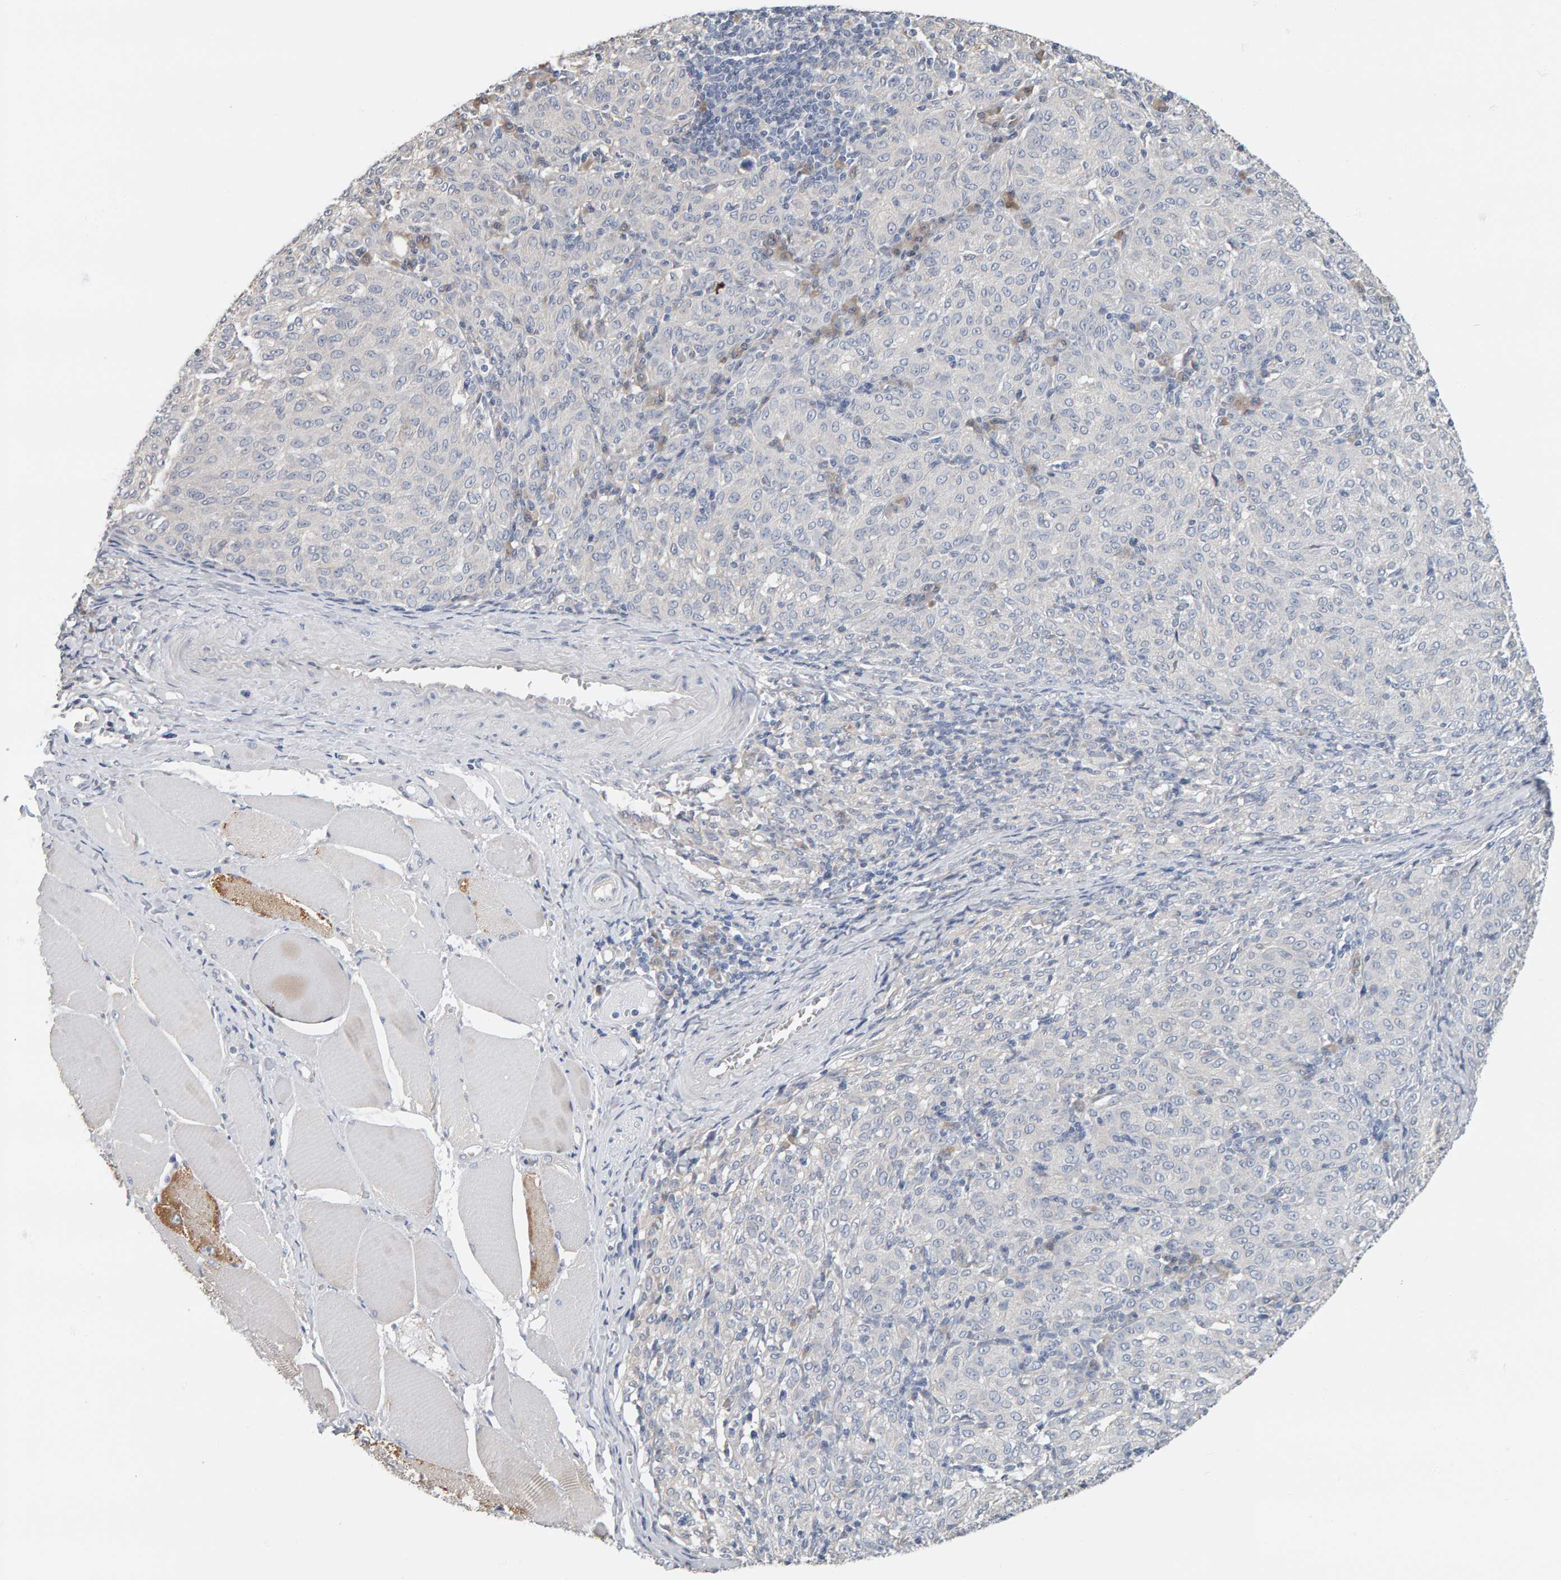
{"staining": {"intensity": "negative", "quantity": "none", "location": "none"}, "tissue": "melanoma", "cell_type": "Tumor cells", "image_type": "cancer", "snomed": [{"axis": "morphology", "description": "Malignant melanoma, NOS"}, {"axis": "topography", "description": "Skin"}], "caption": "Immunohistochemistry (IHC) of human malignant melanoma displays no staining in tumor cells.", "gene": "ADHFE1", "patient": {"sex": "female", "age": 72}}